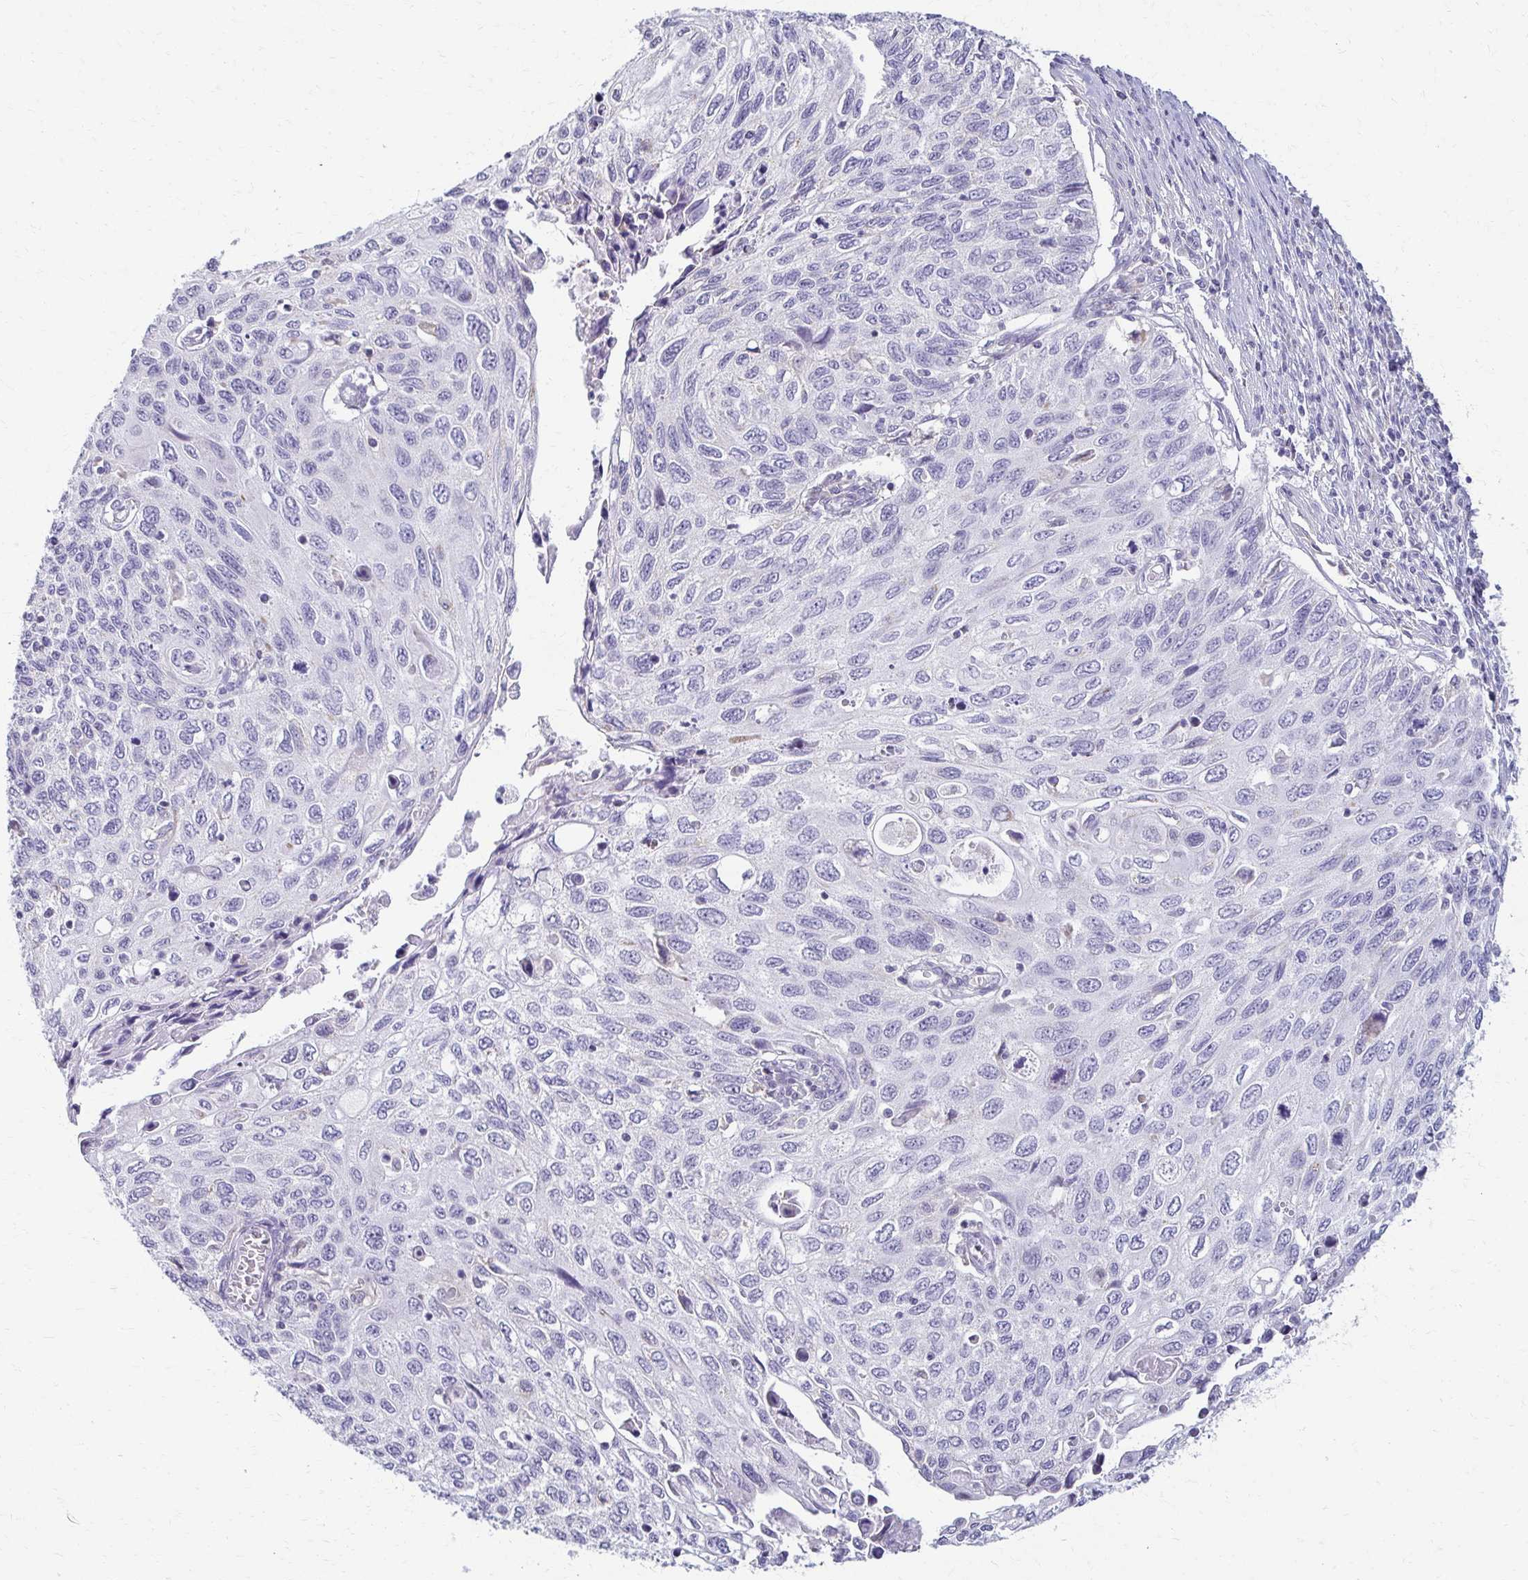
{"staining": {"intensity": "negative", "quantity": "none", "location": "none"}, "tissue": "cervical cancer", "cell_type": "Tumor cells", "image_type": "cancer", "snomed": [{"axis": "morphology", "description": "Squamous cell carcinoma, NOS"}, {"axis": "topography", "description": "Cervix"}], "caption": "Squamous cell carcinoma (cervical) was stained to show a protein in brown. There is no significant staining in tumor cells. (DAB (3,3'-diaminobenzidine) IHC with hematoxylin counter stain).", "gene": "FCGR2B", "patient": {"sex": "female", "age": 70}}